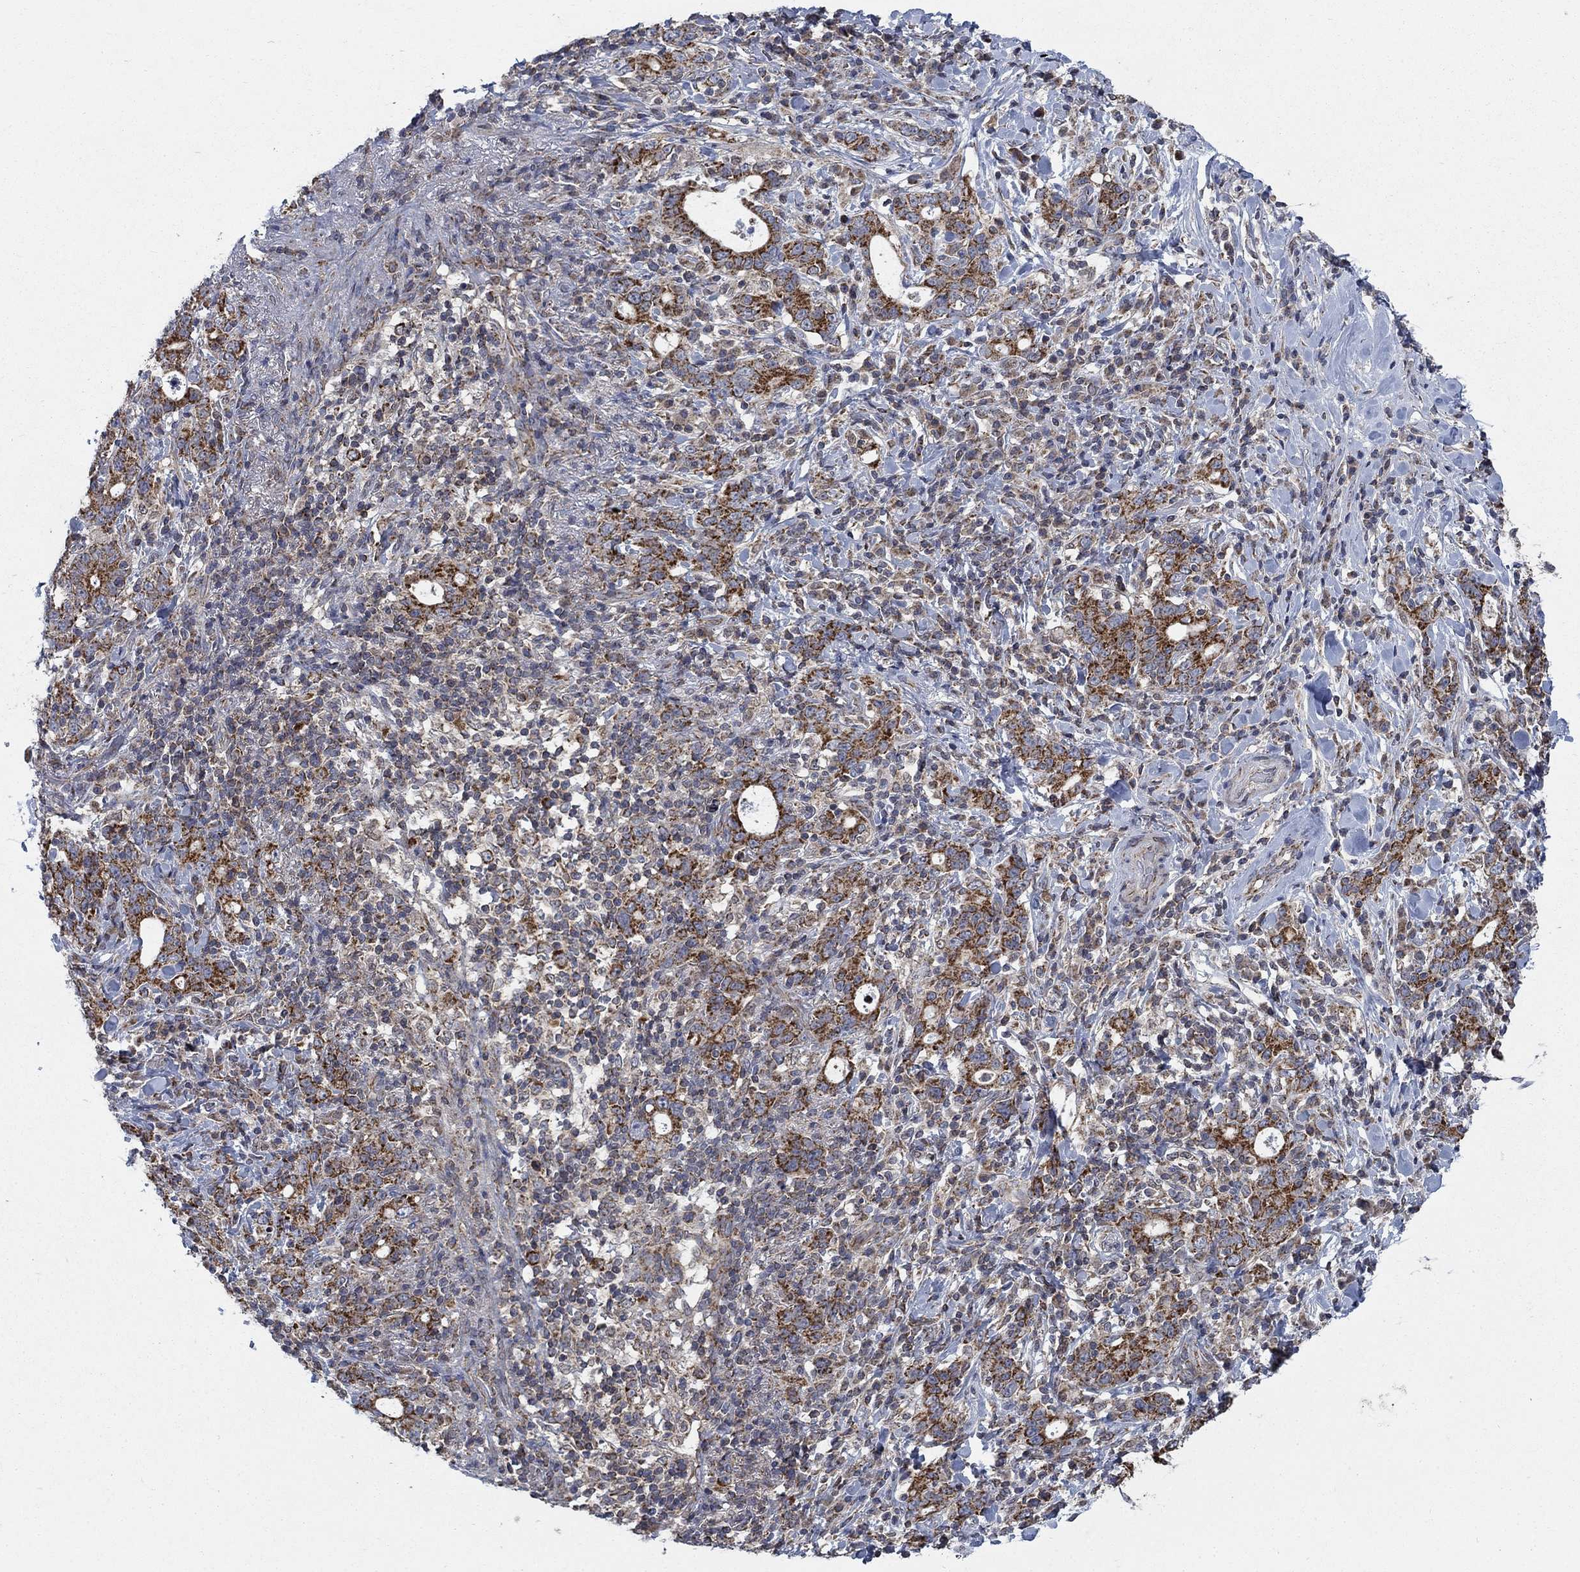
{"staining": {"intensity": "strong", "quantity": "25%-75%", "location": "cytoplasmic/membranous"}, "tissue": "stomach cancer", "cell_type": "Tumor cells", "image_type": "cancer", "snomed": [{"axis": "morphology", "description": "Adenocarcinoma, NOS"}, {"axis": "topography", "description": "Stomach"}], "caption": "Strong cytoplasmic/membranous protein staining is seen in about 25%-75% of tumor cells in adenocarcinoma (stomach). (DAB (3,3'-diaminobenzidine) = brown stain, brightfield microscopy at high magnification).", "gene": "NME7", "patient": {"sex": "male", "age": 79}}